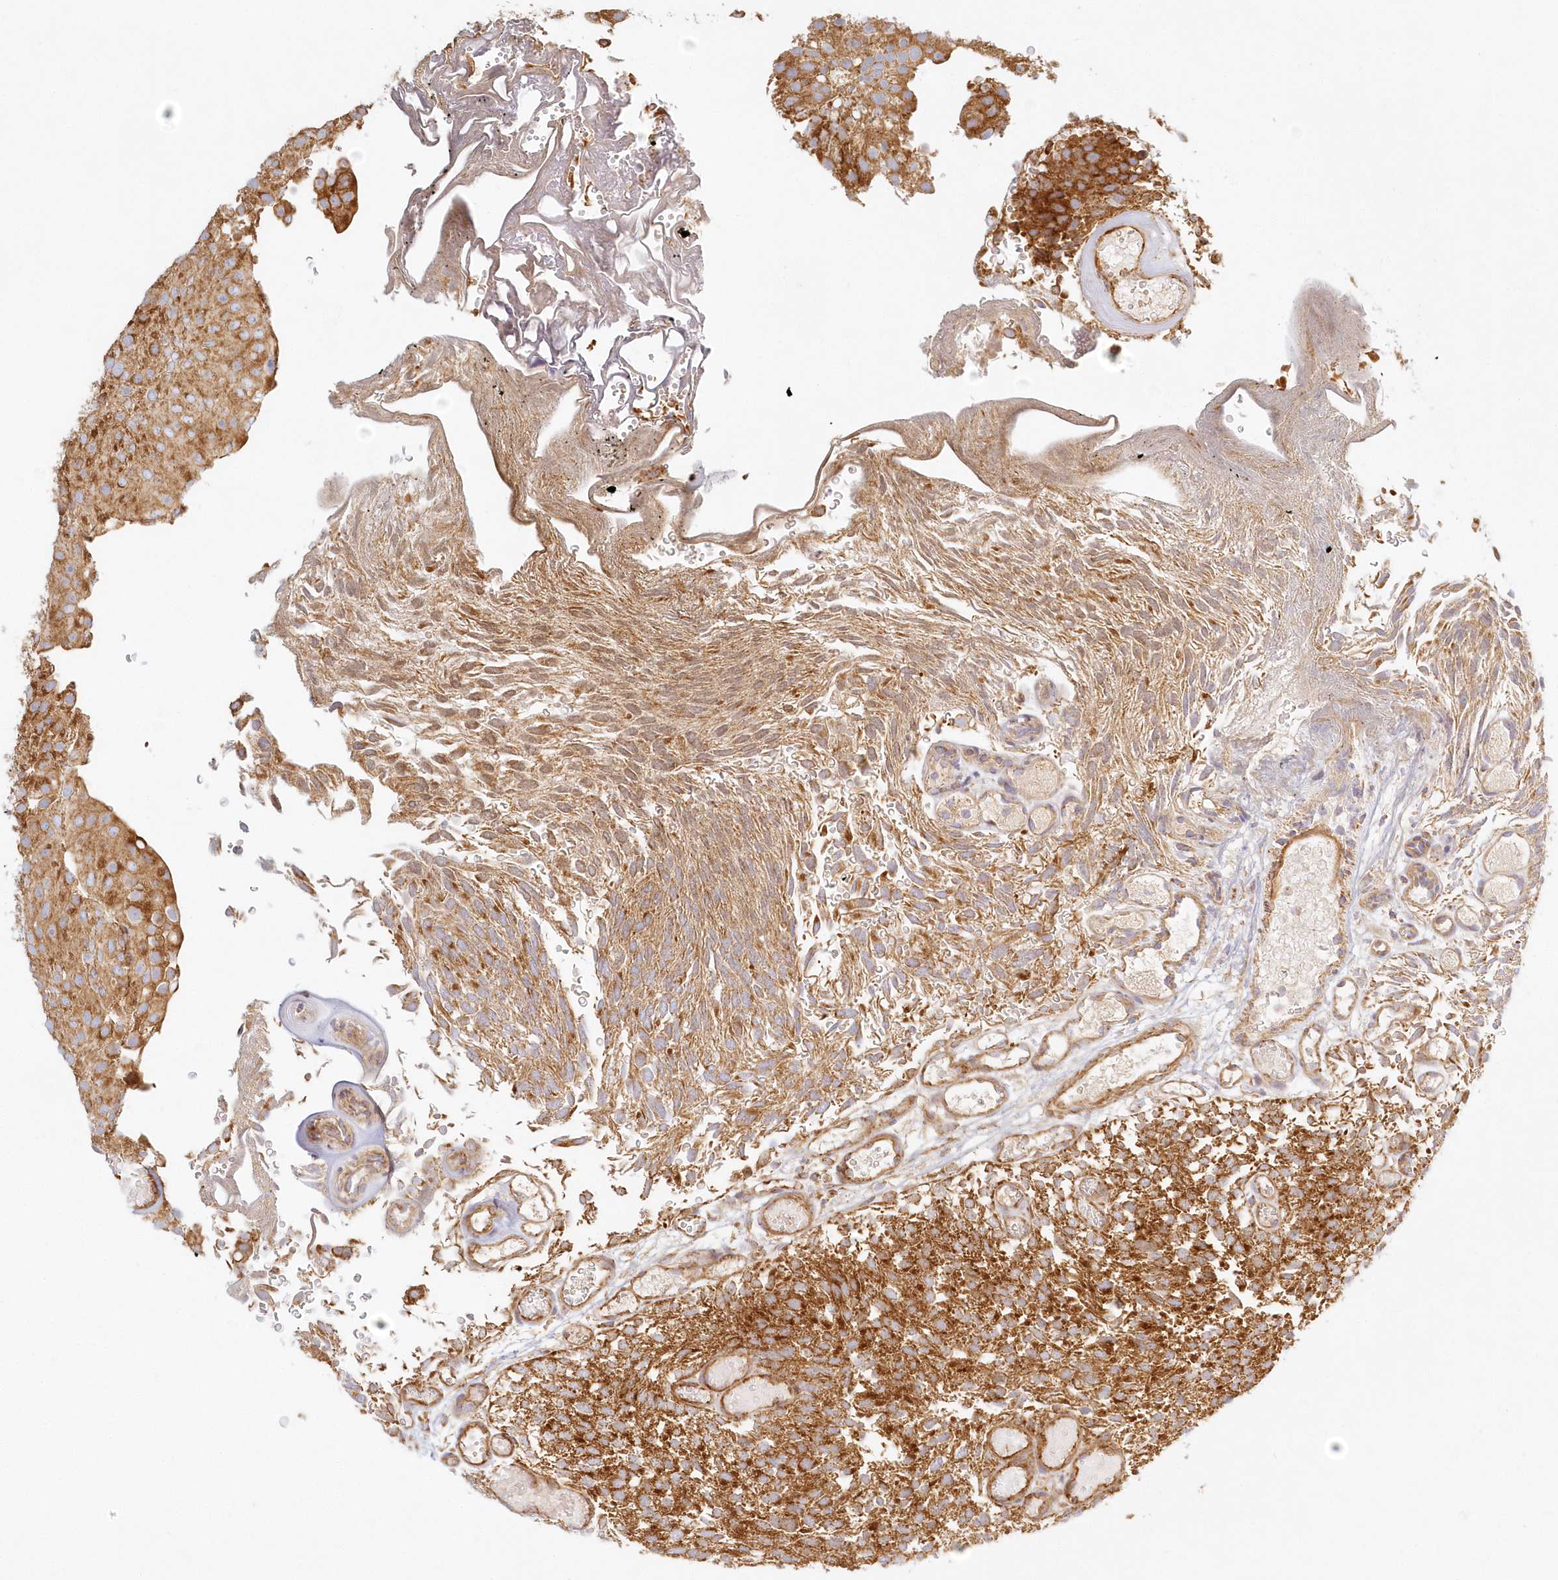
{"staining": {"intensity": "strong", "quantity": ">75%", "location": "cytoplasmic/membranous"}, "tissue": "urothelial cancer", "cell_type": "Tumor cells", "image_type": "cancer", "snomed": [{"axis": "morphology", "description": "Urothelial carcinoma, Low grade"}, {"axis": "topography", "description": "Urinary bladder"}], "caption": "A micrograph of urothelial cancer stained for a protein demonstrates strong cytoplasmic/membranous brown staining in tumor cells. (DAB (3,3'-diaminobenzidine) = brown stain, brightfield microscopy at high magnification).", "gene": "KIAA0232", "patient": {"sex": "male", "age": 78}}